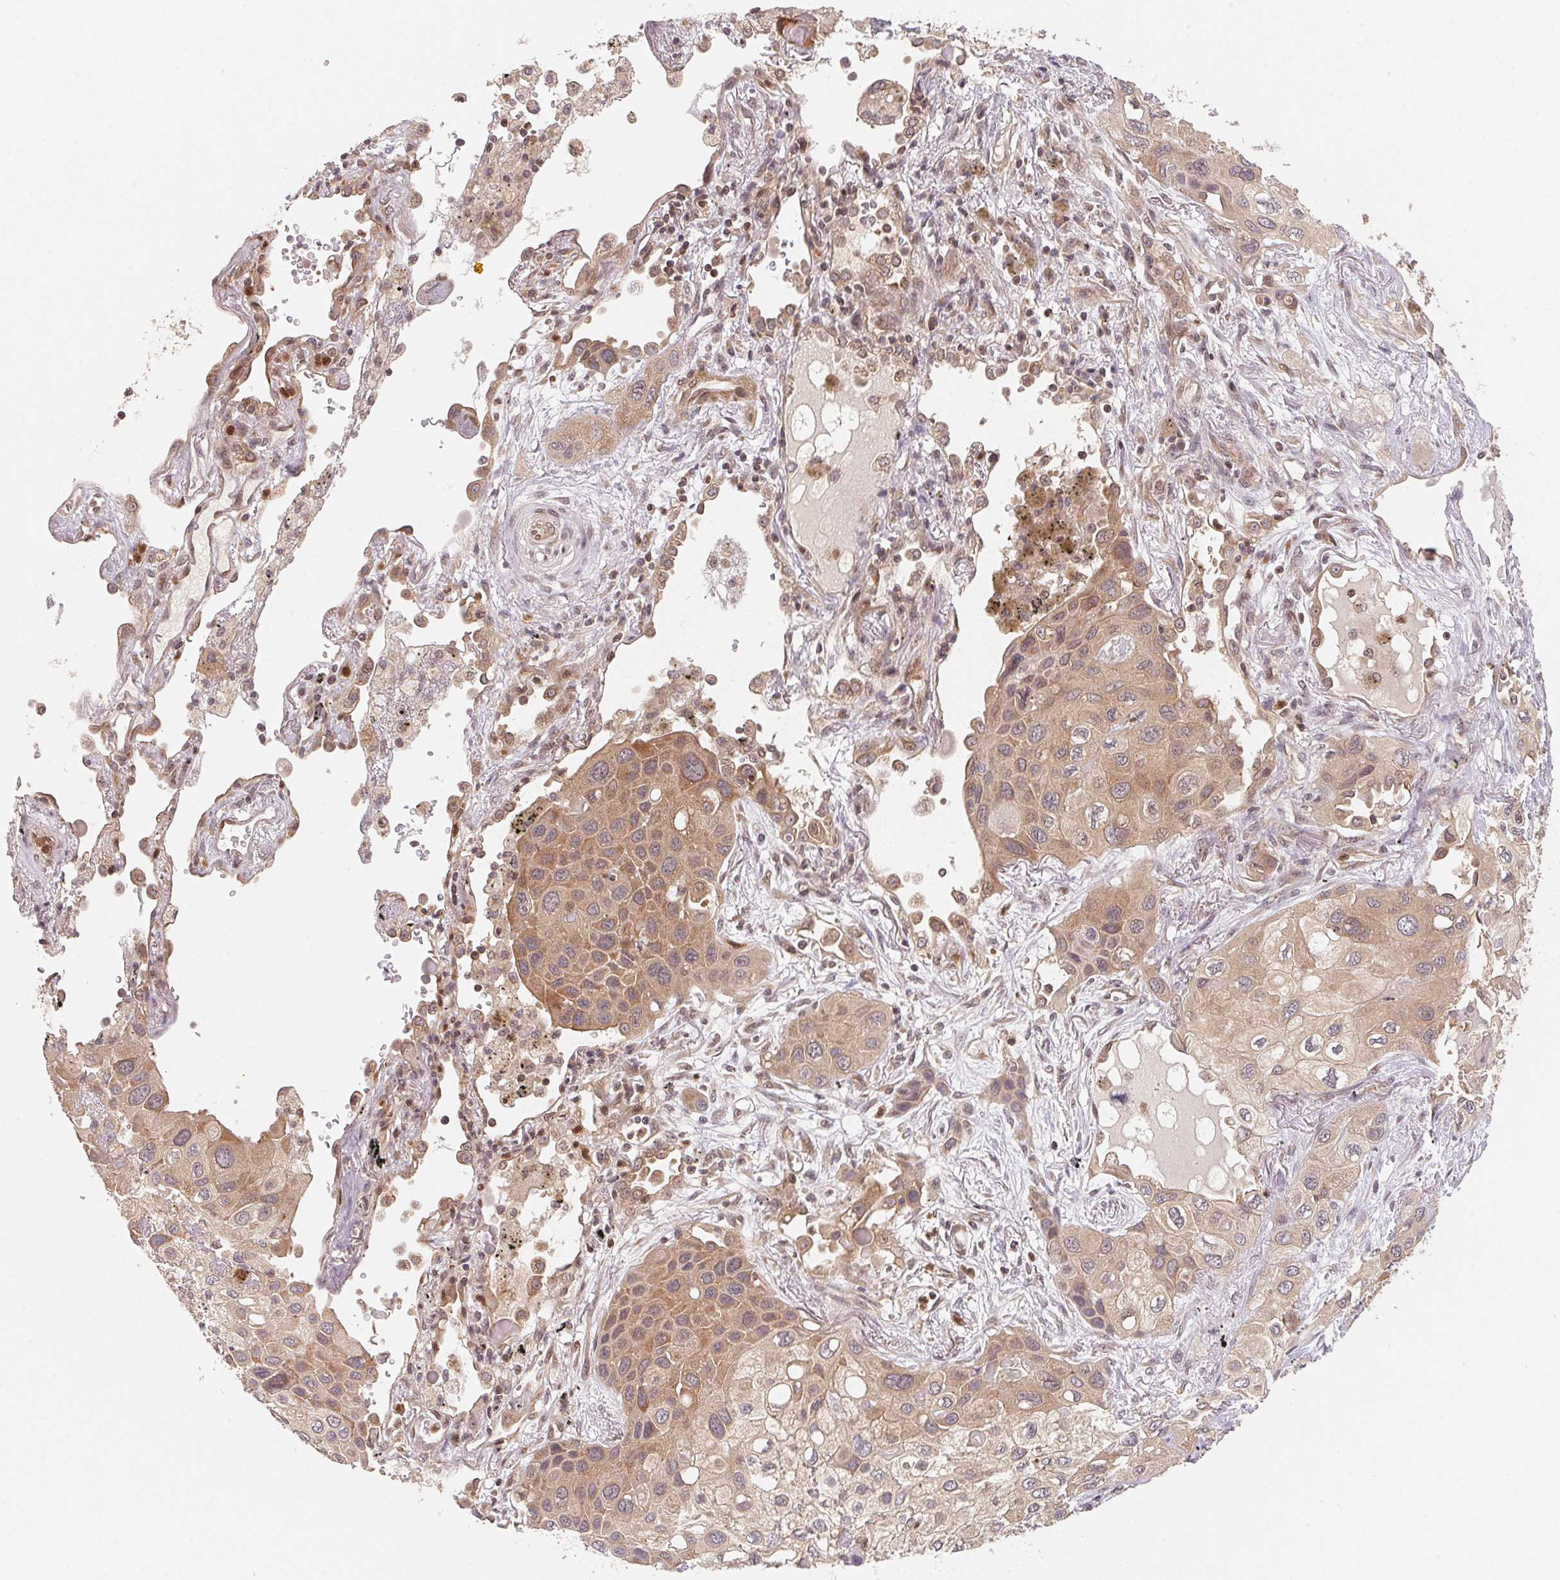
{"staining": {"intensity": "moderate", "quantity": "25%-75%", "location": "cytoplasmic/membranous"}, "tissue": "lung cancer", "cell_type": "Tumor cells", "image_type": "cancer", "snomed": [{"axis": "morphology", "description": "Squamous cell carcinoma, NOS"}, {"axis": "morphology", "description": "Squamous cell carcinoma, metastatic, NOS"}, {"axis": "topography", "description": "Lung"}], "caption": "A brown stain highlights moderate cytoplasmic/membranous positivity of a protein in lung cancer tumor cells.", "gene": "CCDC102B", "patient": {"sex": "male", "age": 59}}